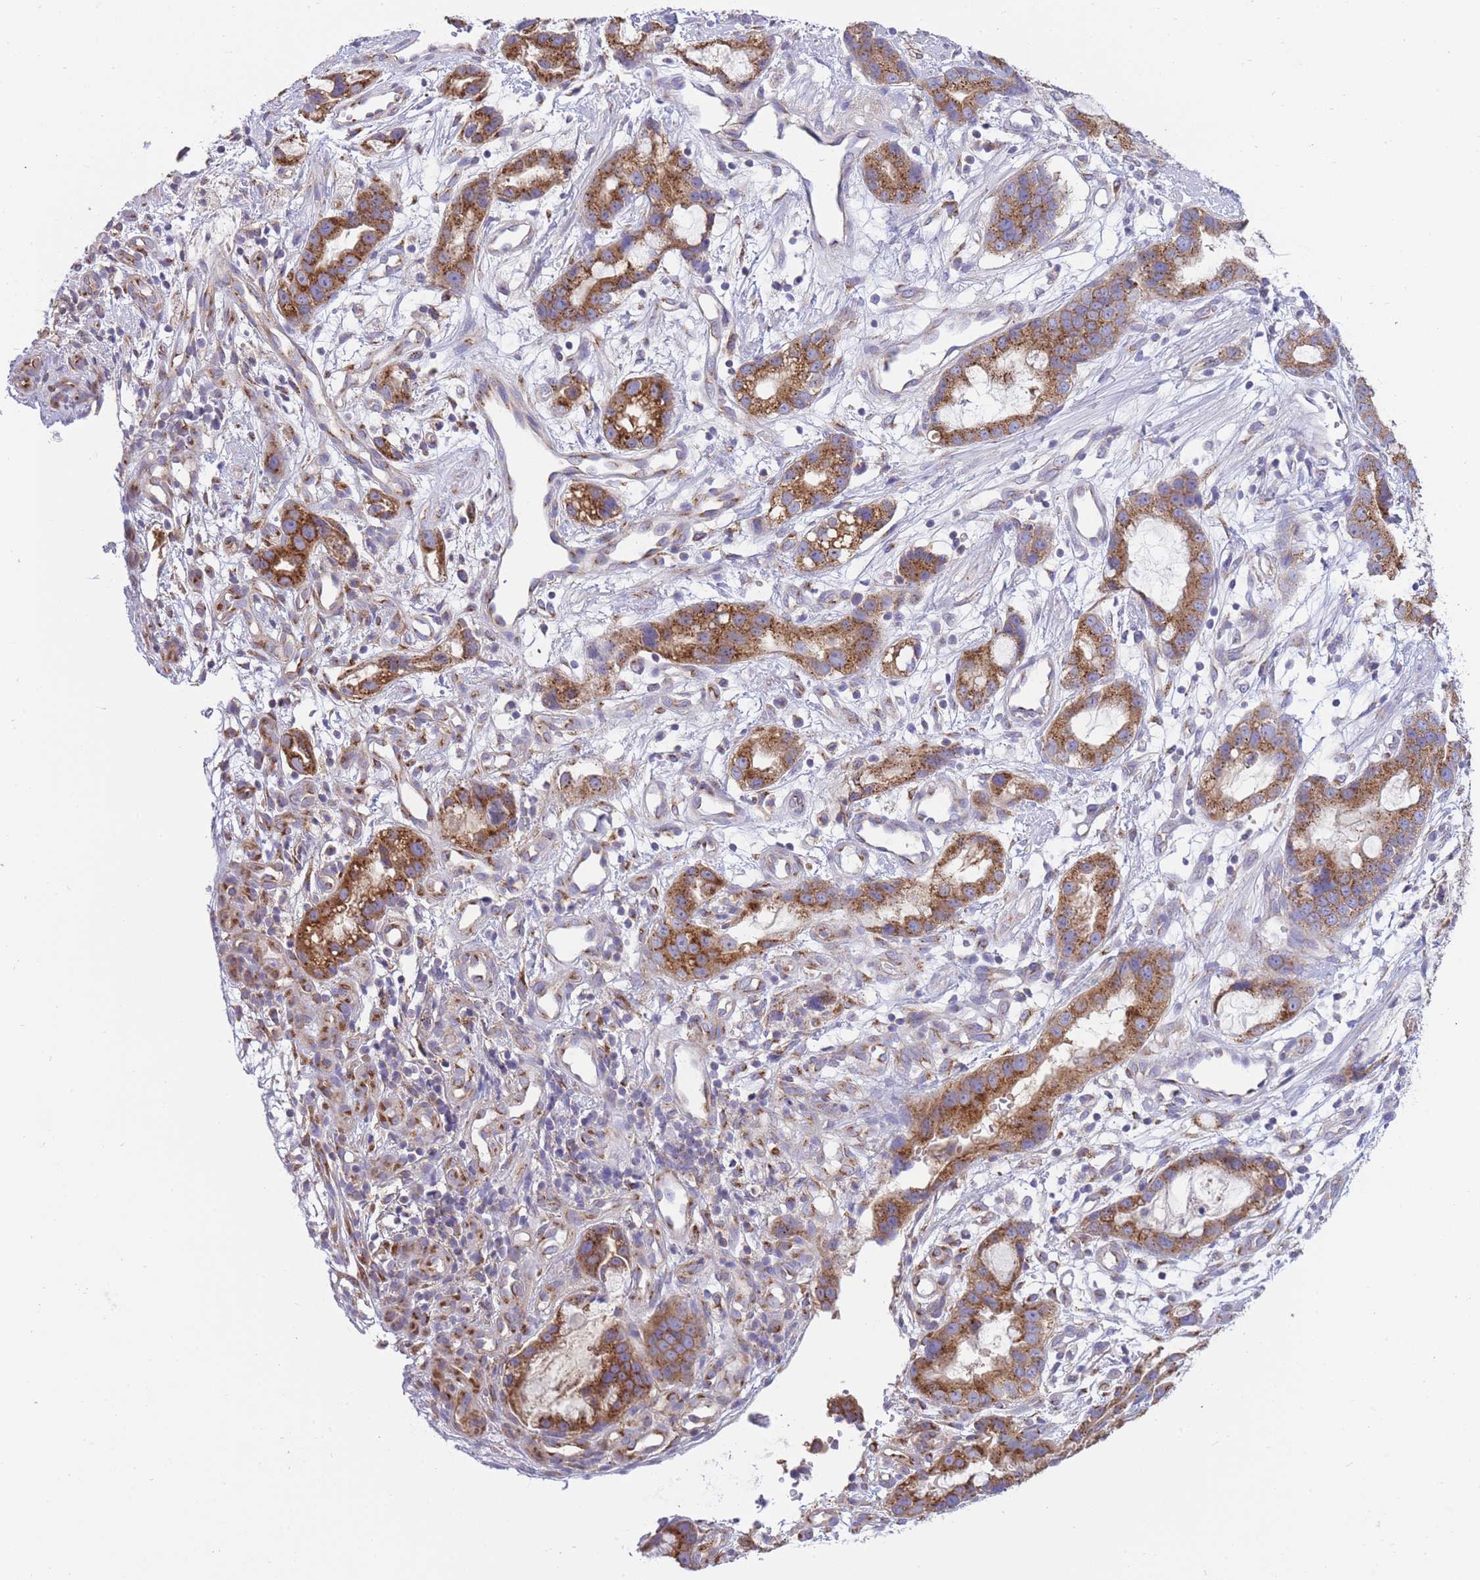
{"staining": {"intensity": "strong", "quantity": ">75%", "location": "cytoplasmic/membranous"}, "tissue": "stomach cancer", "cell_type": "Tumor cells", "image_type": "cancer", "snomed": [{"axis": "morphology", "description": "Adenocarcinoma, NOS"}, {"axis": "topography", "description": "Stomach"}], "caption": "Immunohistochemistry histopathology image of human stomach cancer (adenocarcinoma) stained for a protein (brown), which reveals high levels of strong cytoplasmic/membranous positivity in about >75% of tumor cells.", "gene": "COPG2", "patient": {"sex": "male", "age": 55}}